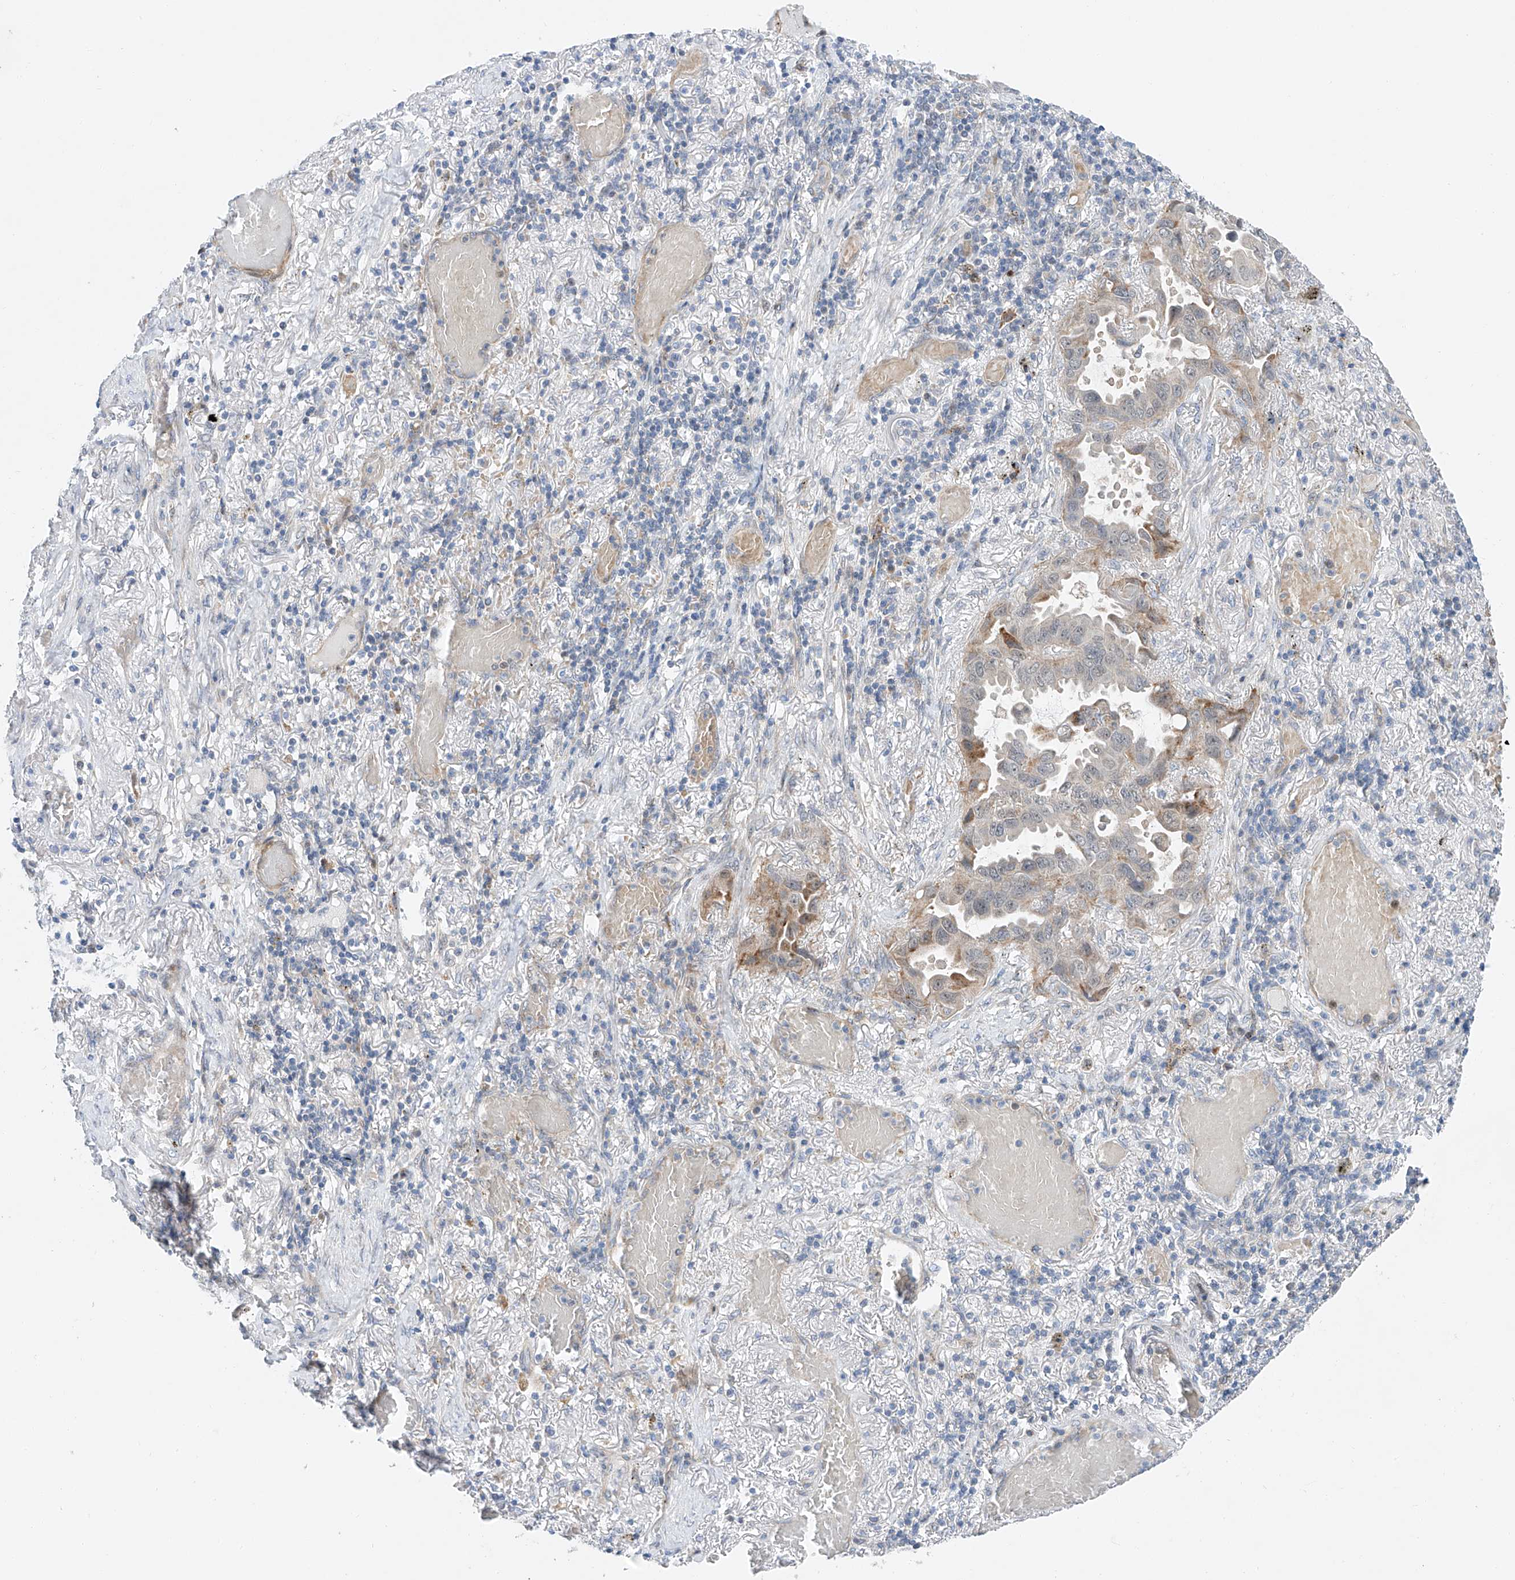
{"staining": {"intensity": "negative", "quantity": "none", "location": "none"}, "tissue": "lung cancer", "cell_type": "Tumor cells", "image_type": "cancer", "snomed": [{"axis": "morphology", "description": "Adenocarcinoma, NOS"}, {"axis": "topography", "description": "Lung"}], "caption": "Immunohistochemical staining of human adenocarcinoma (lung) displays no significant expression in tumor cells. Brightfield microscopy of immunohistochemistry stained with DAB (3,3'-diaminobenzidine) (brown) and hematoxylin (blue), captured at high magnification.", "gene": "CLDND1", "patient": {"sex": "male", "age": 64}}